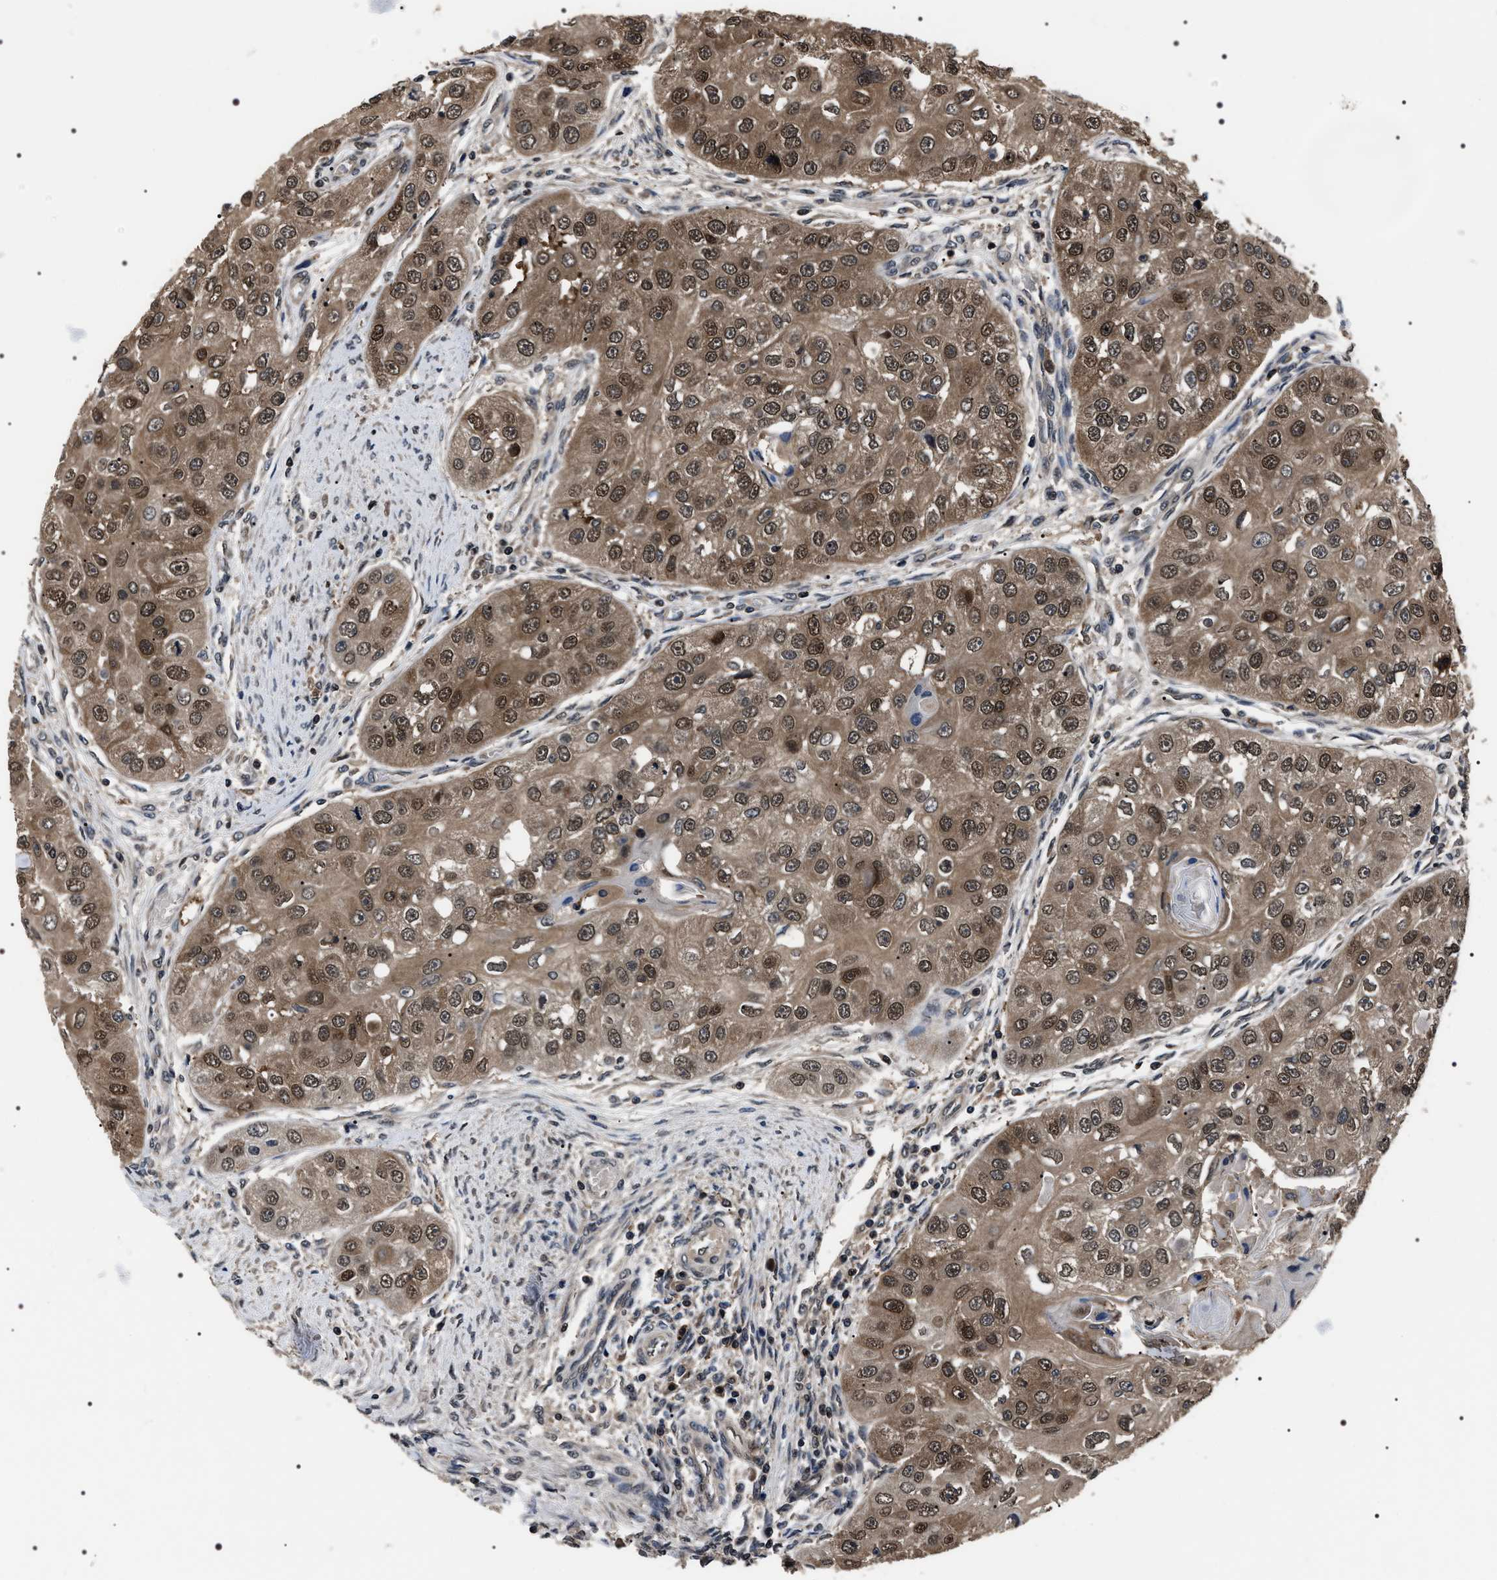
{"staining": {"intensity": "moderate", "quantity": ">75%", "location": "cytoplasmic/membranous,nuclear"}, "tissue": "head and neck cancer", "cell_type": "Tumor cells", "image_type": "cancer", "snomed": [{"axis": "morphology", "description": "Normal tissue, NOS"}, {"axis": "morphology", "description": "Squamous cell carcinoma, NOS"}, {"axis": "topography", "description": "Skeletal muscle"}, {"axis": "topography", "description": "Head-Neck"}], "caption": "Approximately >75% of tumor cells in head and neck cancer exhibit moderate cytoplasmic/membranous and nuclear protein staining as visualized by brown immunohistochemical staining.", "gene": "SIPA1", "patient": {"sex": "male", "age": 51}}